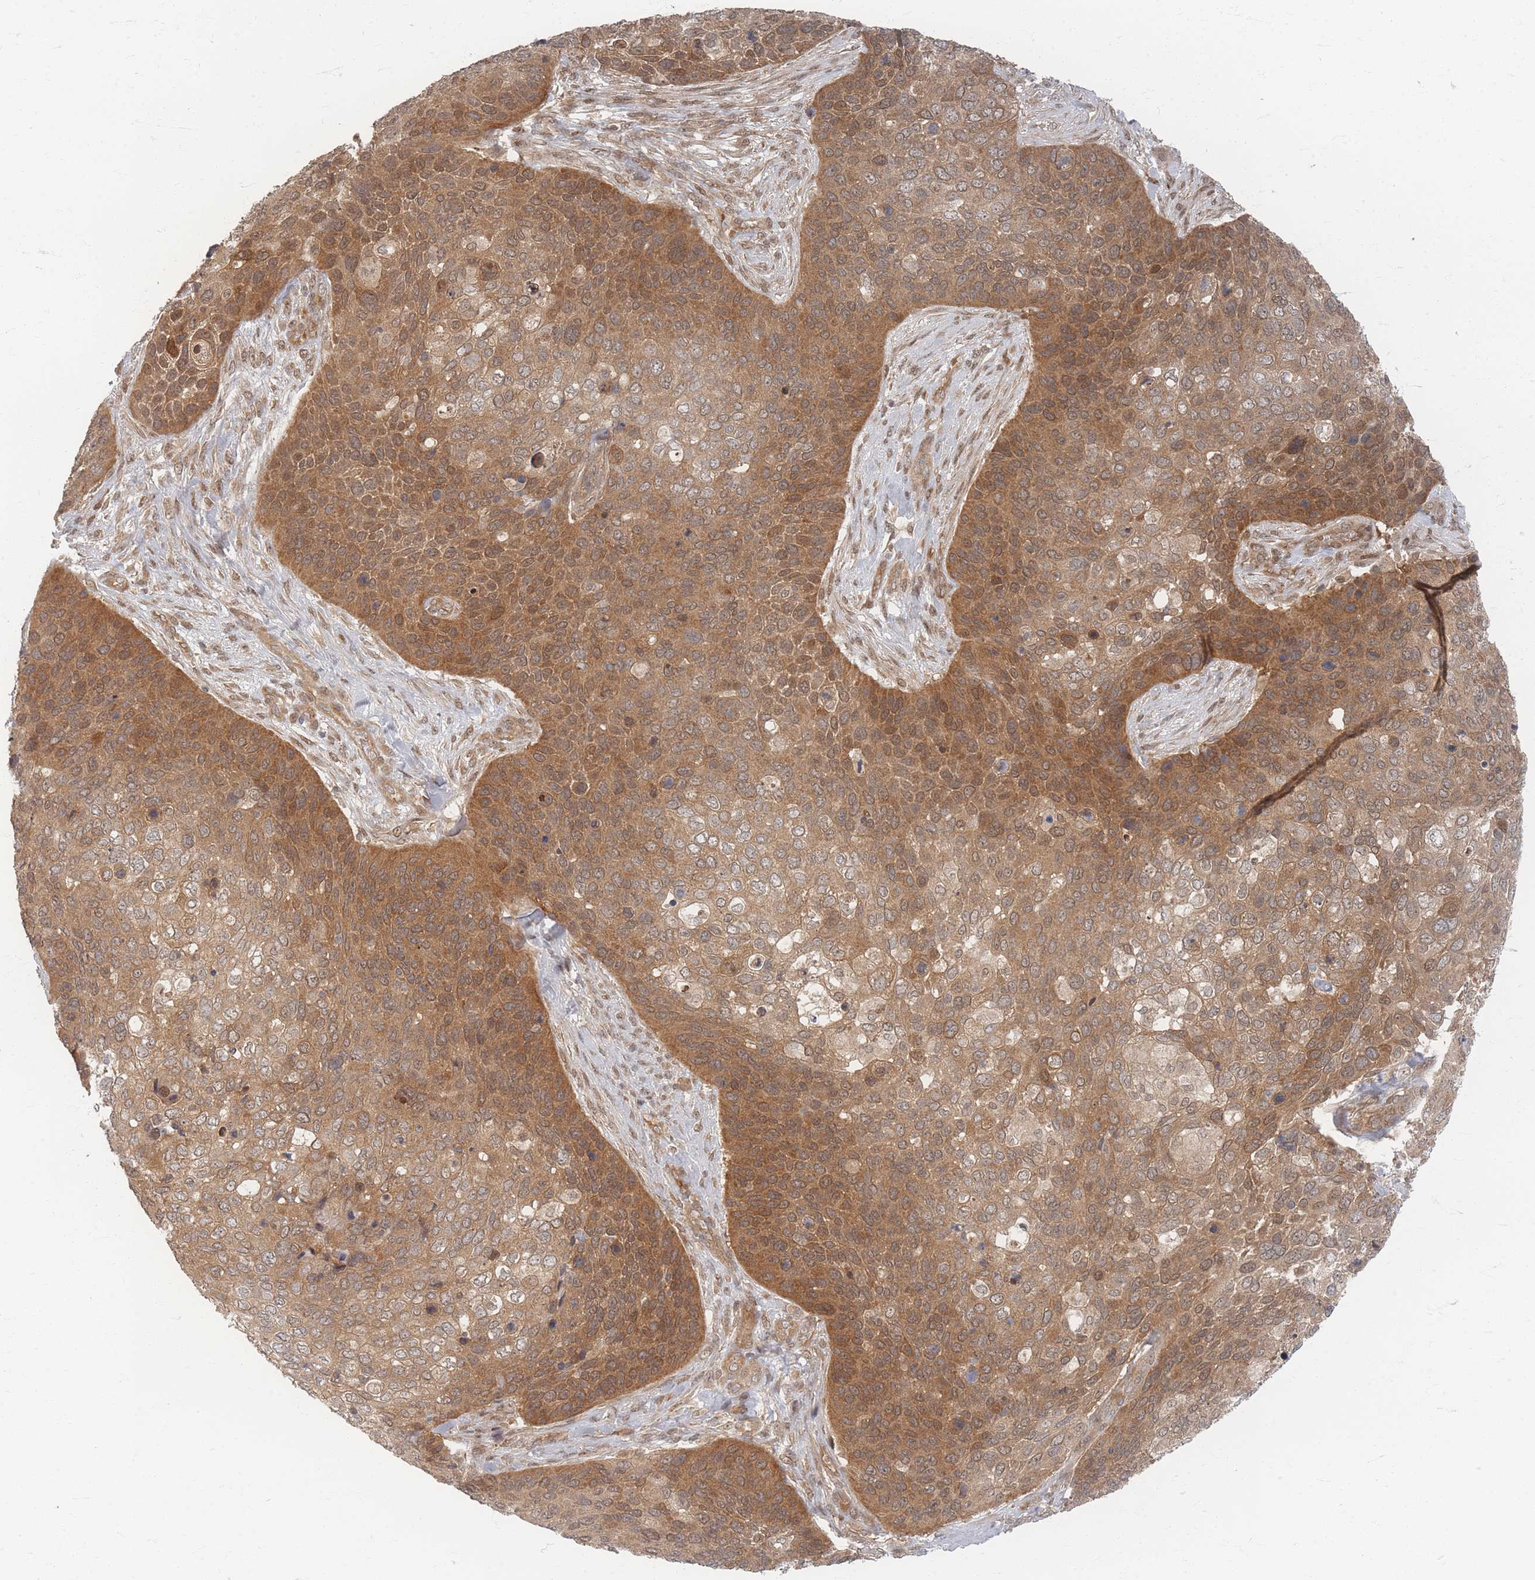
{"staining": {"intensity": "moderate", "quantity": ">75%", "location": "cytoplasmic/membranous"}, "tissue": "skin cancer", "cell_type": "Tumor cells", "image_type": "cancer", "snomed": [{"axis": "morphology", "description": "Basal cell carcinoma"}, {"axis": "topography", "description": "Skin"}], "caption": "Protein analysis of skin basal cell carcinoma tissue reveals moderate cytoplasmic/membranous staining in approximately >75% of tumor cells. (IHC, brightfield microscopy, high magnification).", "gene": "PSMD9", "patient": {"sex": "female", "age": 74}}